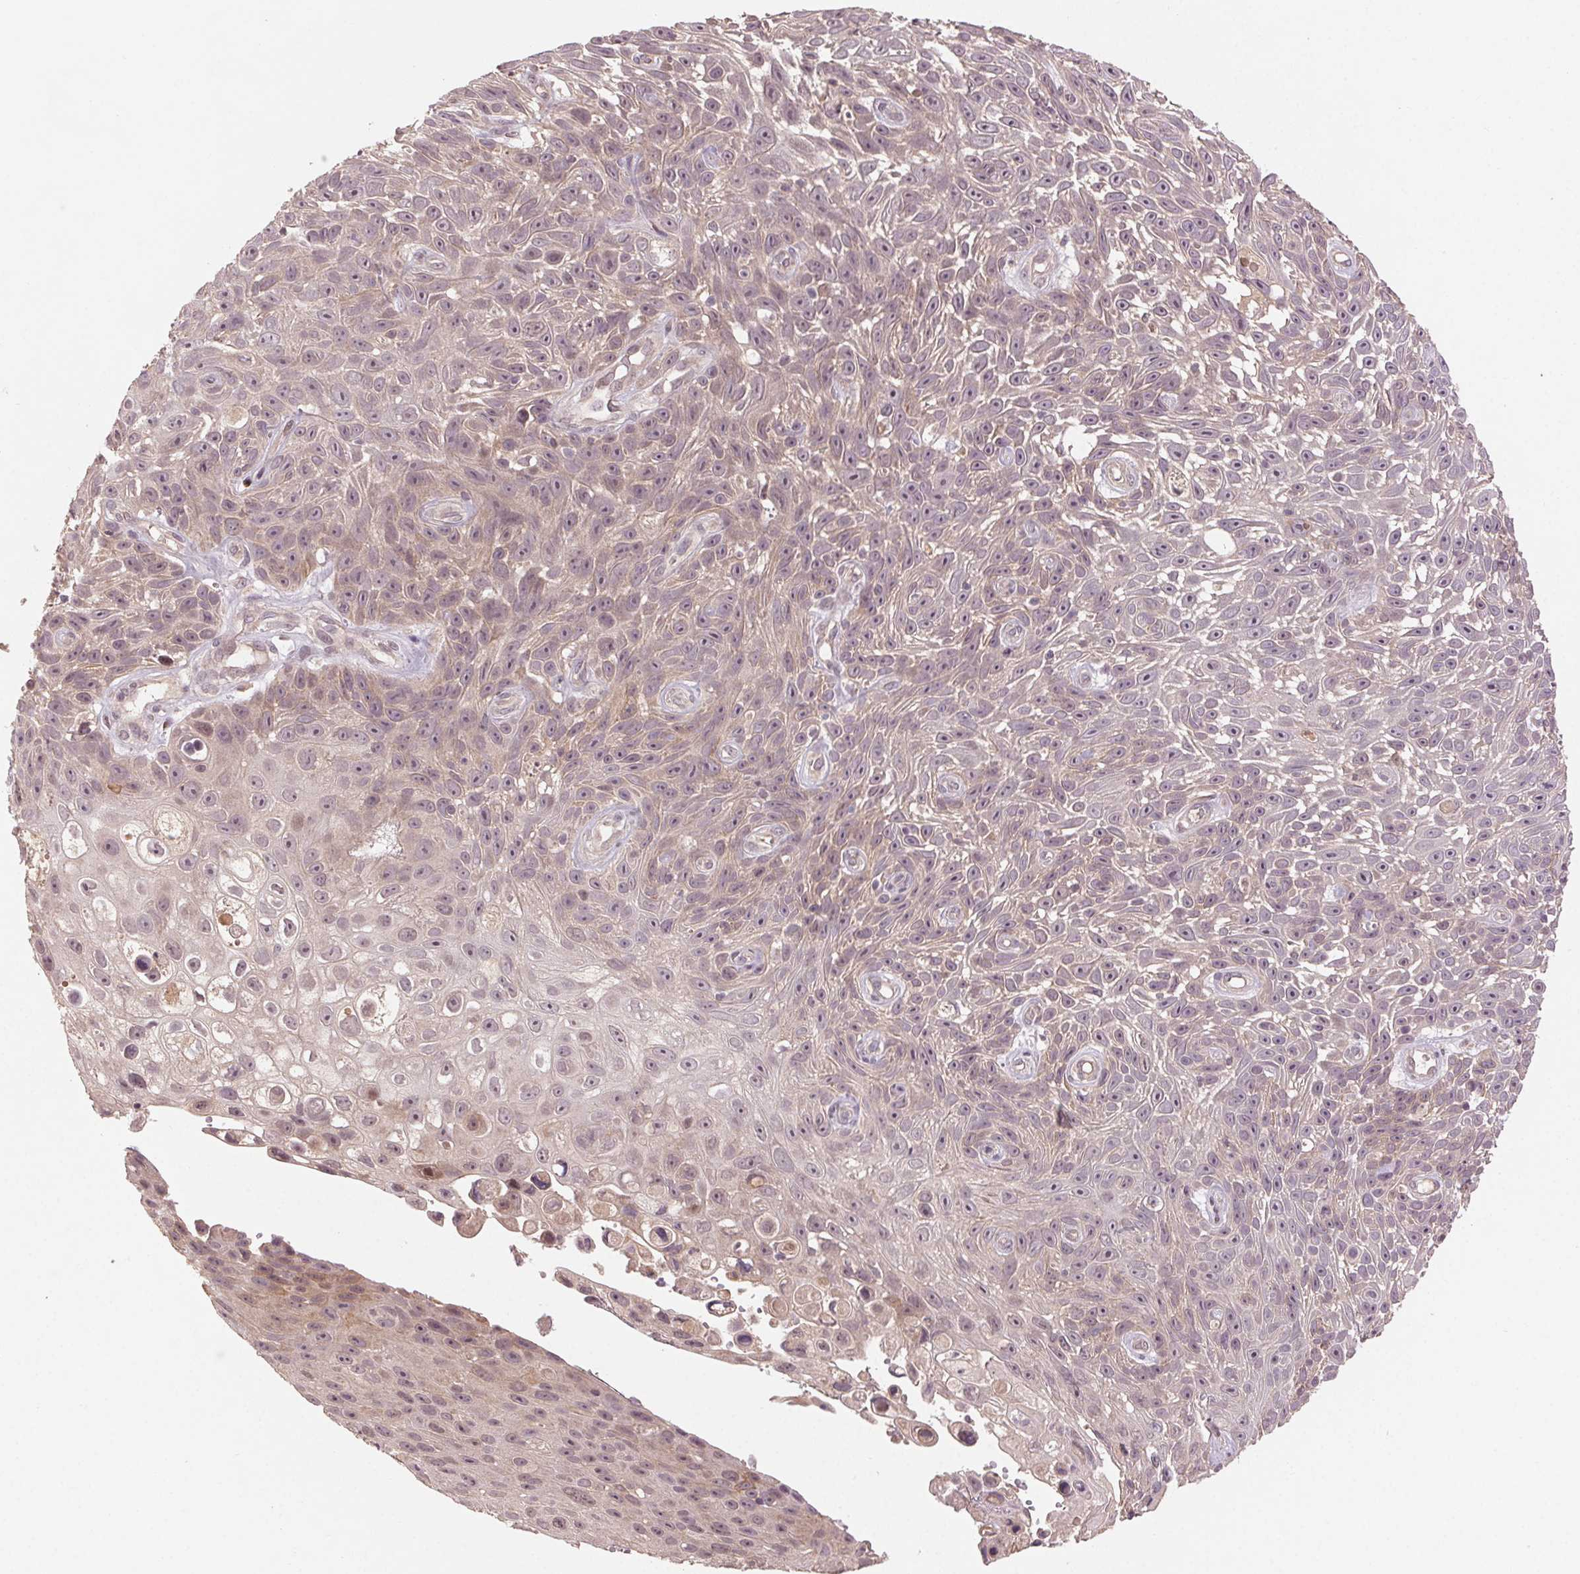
{"staining": {"intensity": "weak", "quantity": "25%-75%", "location": "cytoplasmic/membranous,nuclear"}, "tissue": "skin cancer", "cell_type": "Tumor cells", "image_type": "cancer", "snomed": [{"axis": "morphology", "description": "Squamous cell carcinoma, NOS"}, {"axis": "topography", "description": "Skin"}], "caption": "Protein analysis of skin cancer tissue exhibits weak cytoplasmic/membranous and nuclear staining in about 25%-75% of tumor cells.", "gene": "SMLR1", "patient": {"sex": "male", "age": 82}}